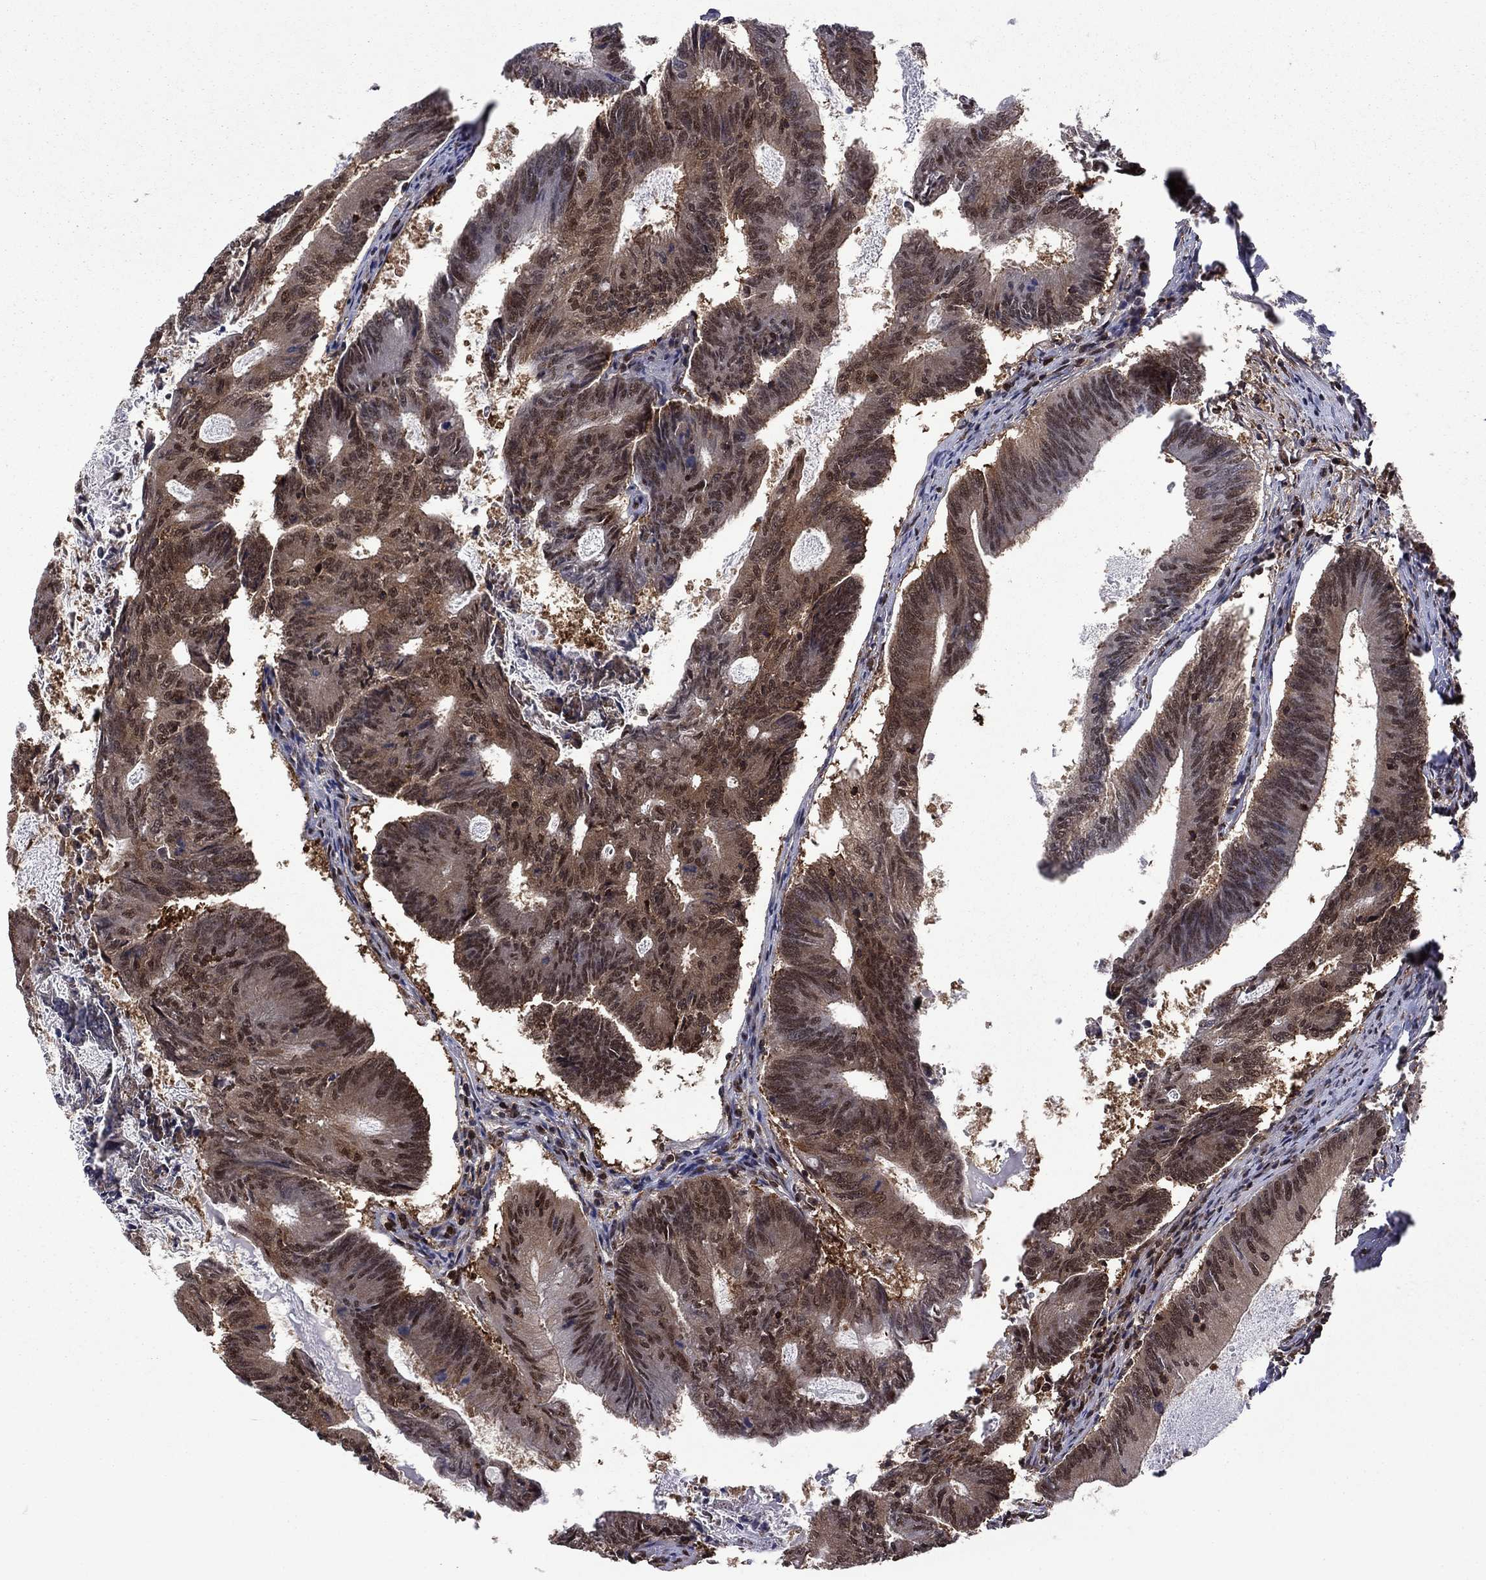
{"staining": {"intensity": "moderate", "quantity": "<25%", "location": "nuclear"}, "tissue": "colorectal cancer", "cell_type": "Tumor cells", "image_type": "cancer", "snomed": [{"axis": "morphology", "description": "Adenocarcinoma, NOS"}, {"axis": "topography", "description": "Colon"}], "caption": "DAB (3,3'-diaminobenzidine) immunohistochemical staining of adenocarcinoma (colorectal) exhibits moderate nuclear protein positivity in approximately <25% of tumor cells.", "gene": "PSMD2", "patient": {"sex": "female", "age": 70}}